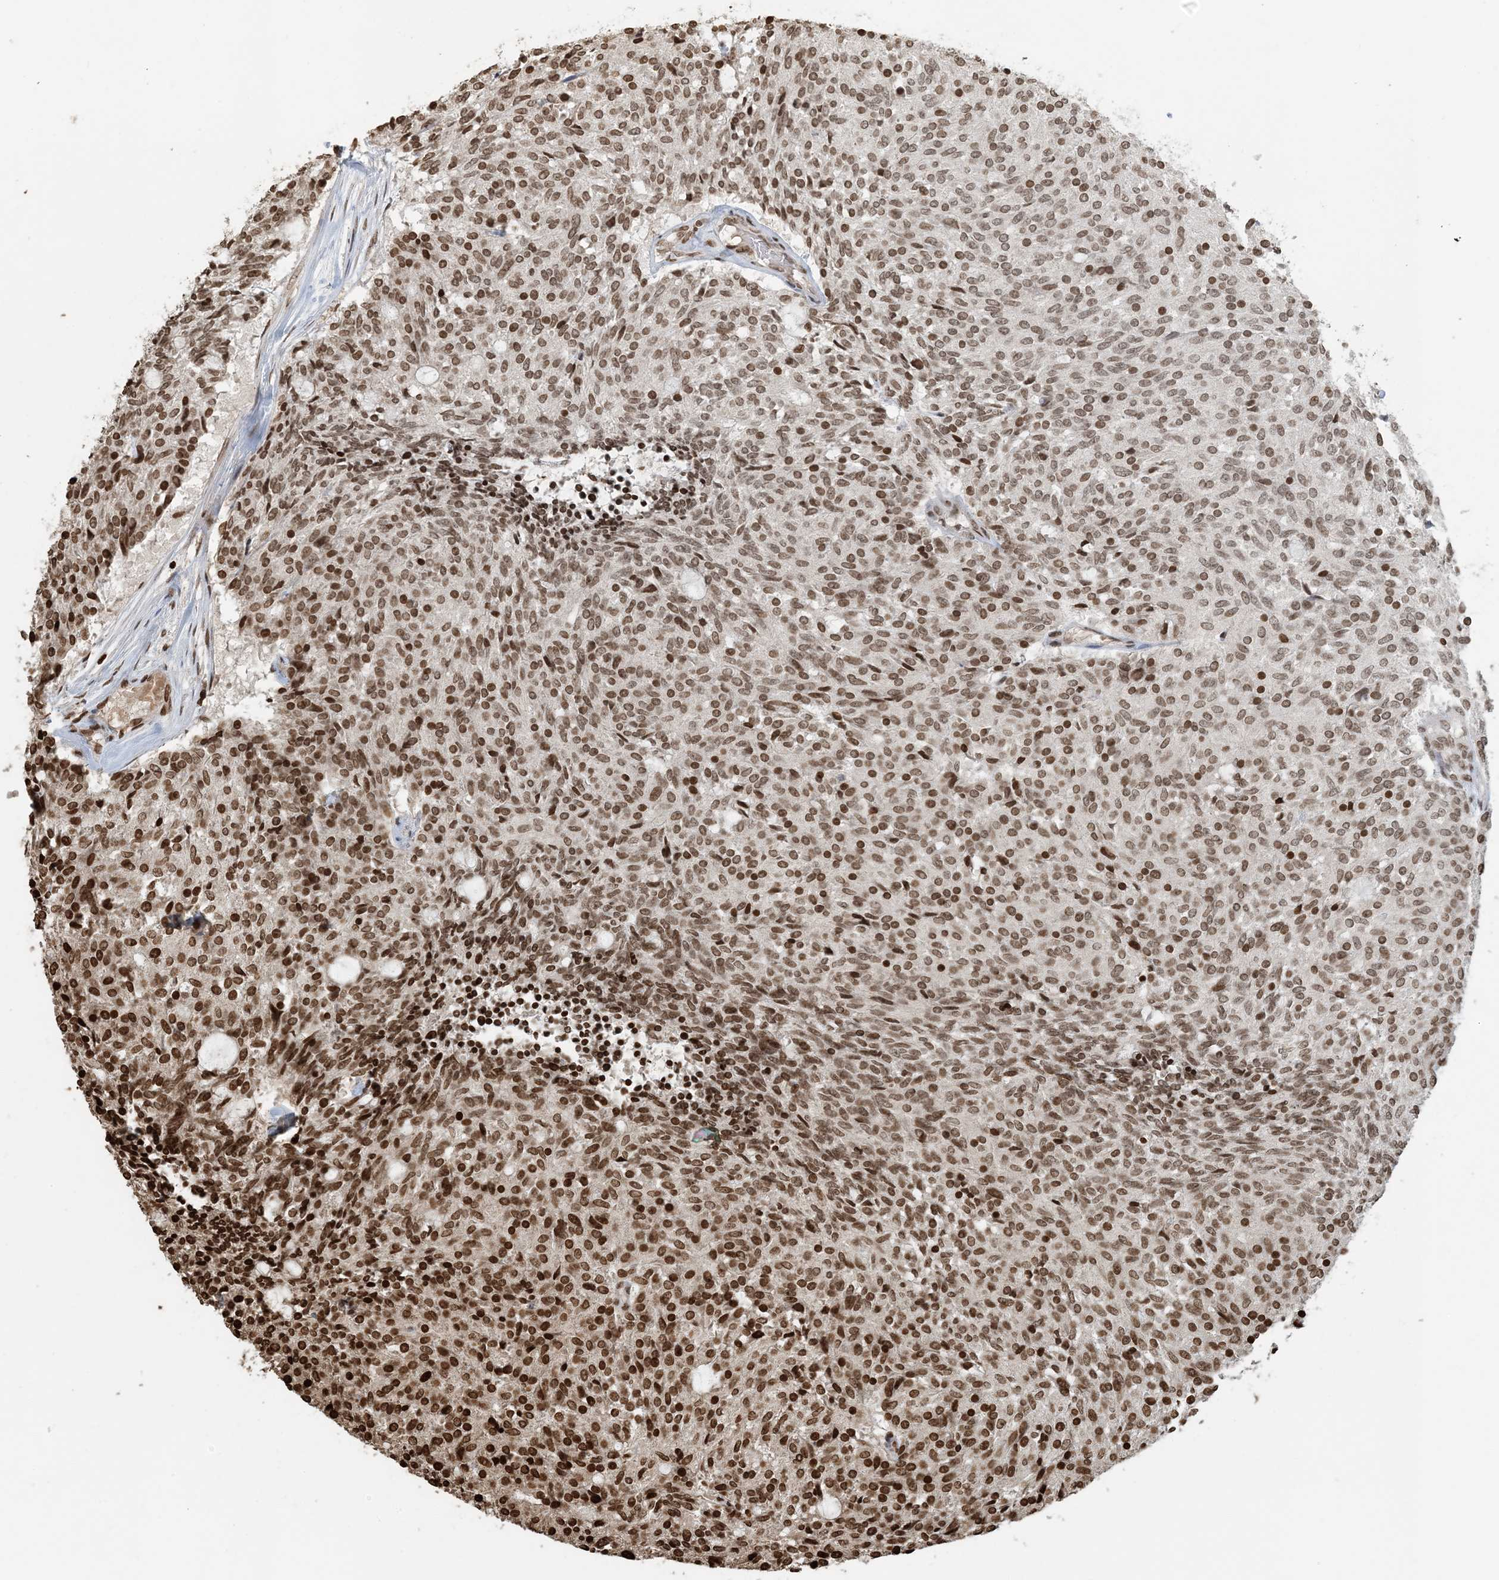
{"staining": {"intensity": "moderate", "quantity": ">75%", "location": "nuclear"}, "tissue": "carcinoid", "cell_type": "Tumor cells", "image_type": "cancer", "snomed": [{"axis": "morphology", "description": "Carcinoid, malignant, NOS"}, {"axis": "topography", "description": "Pancreas"}], "caption": "Carcinoid tissue displays moderate nuclear staining in approximately >75% of tumor cells, visualized by immunohistochemistry. Immunohistochemistry (ihc) stains the protein of interest in brown and the nuclei are stained blue.", "gene": "H3-3B", "patient": {"sex": "female", "age": 54}}